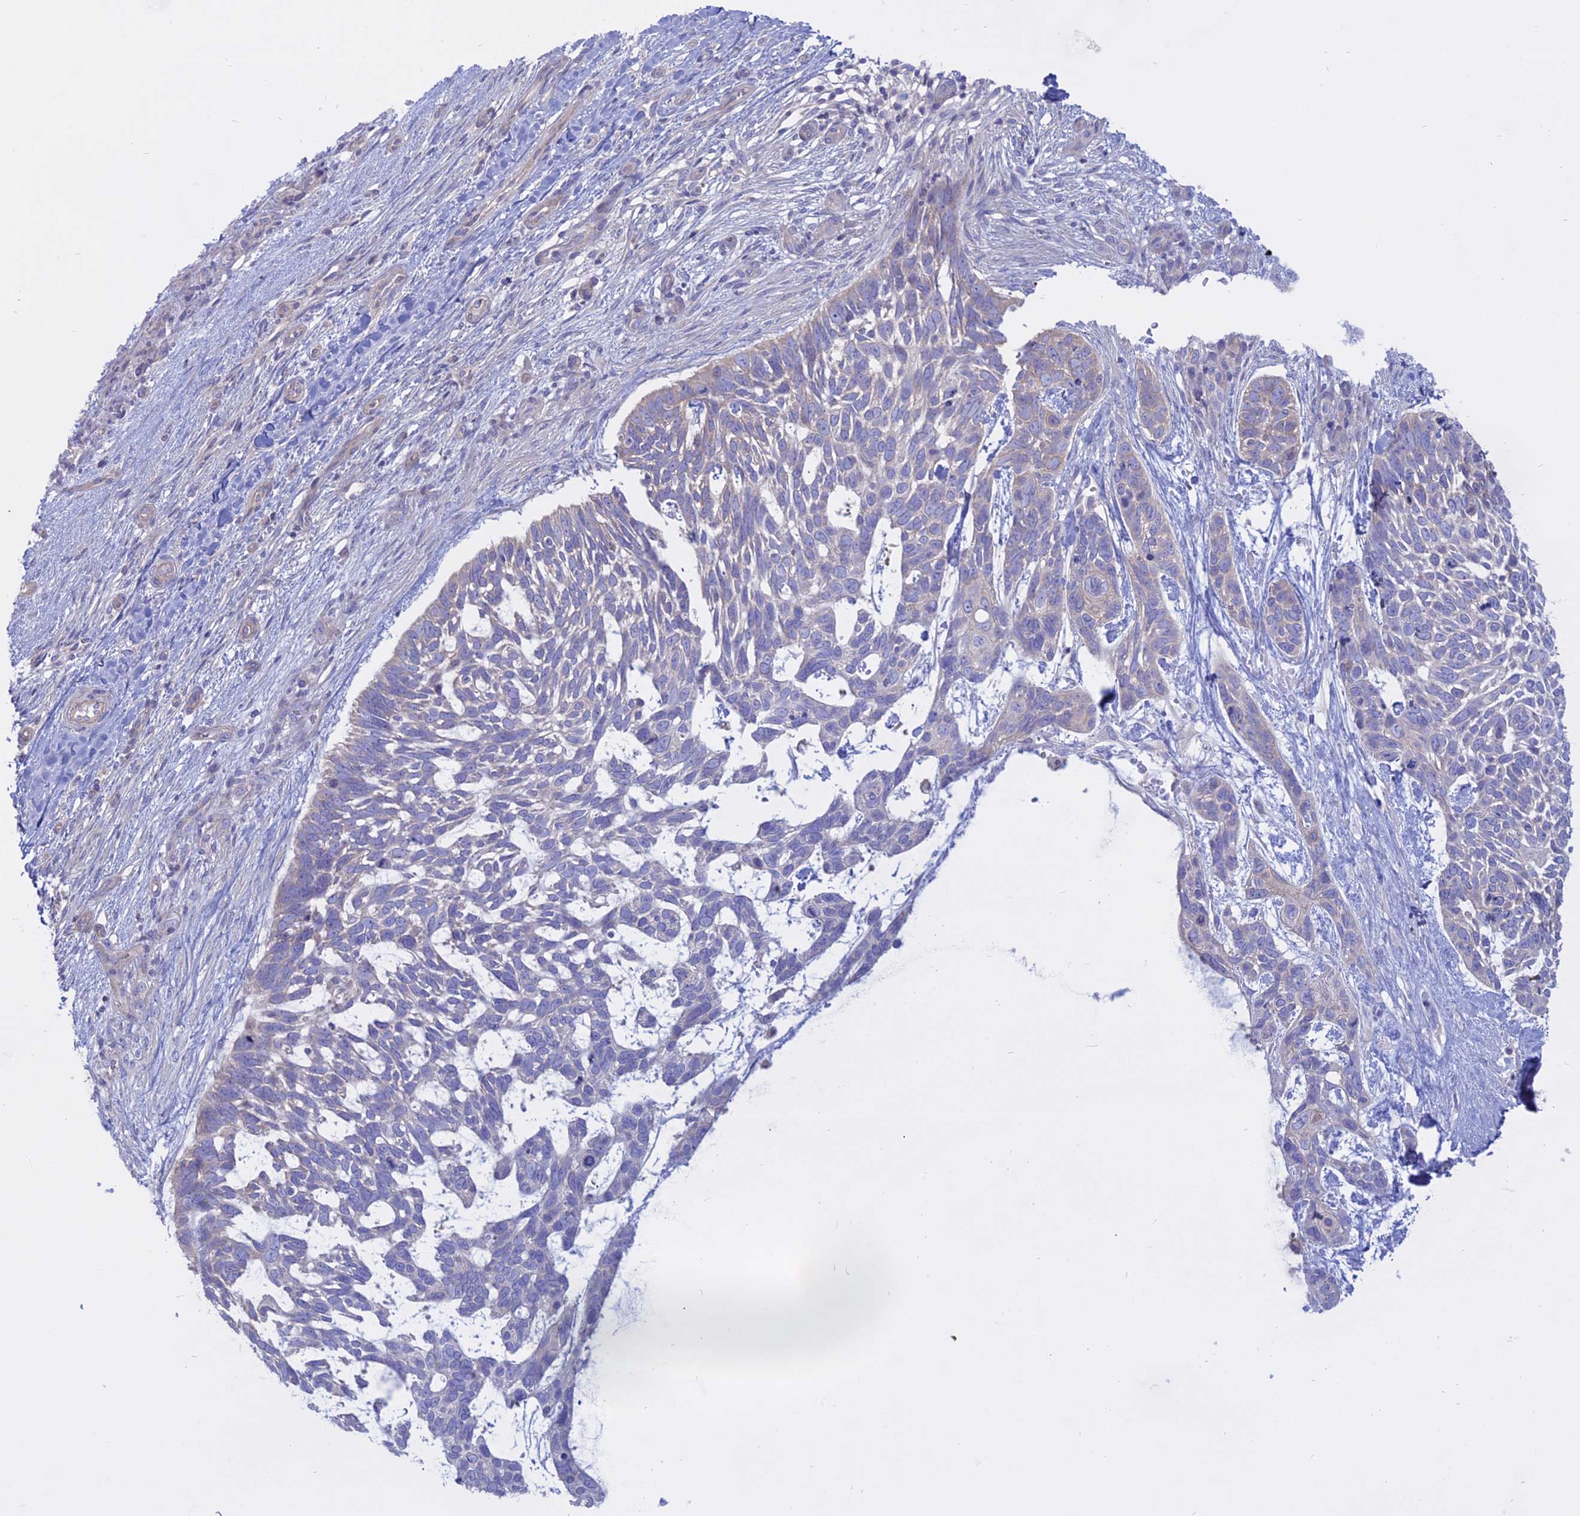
{"staining": {"intensity": "negative", "quantity": "none", "location": "none"}, "tissue": "skin cancer", "cell_type": "Tumor cells", "image_type": "cancer", "snomed": [{"axis": "morphology", "description": "Basal cell carcinoma"}, {"axis": "topography", "description": "Skin"}], "caption": "Tumor cells show no significant protein positivity in basal cell carcinoma (skin). (Brightfield microscopy of DAB (3,3'-diaminobenzidine) immunohistochemistry (IHC) at high magnification).", "gene": "AHCYL1", "patient": {"sex": "male", "age": 88}}